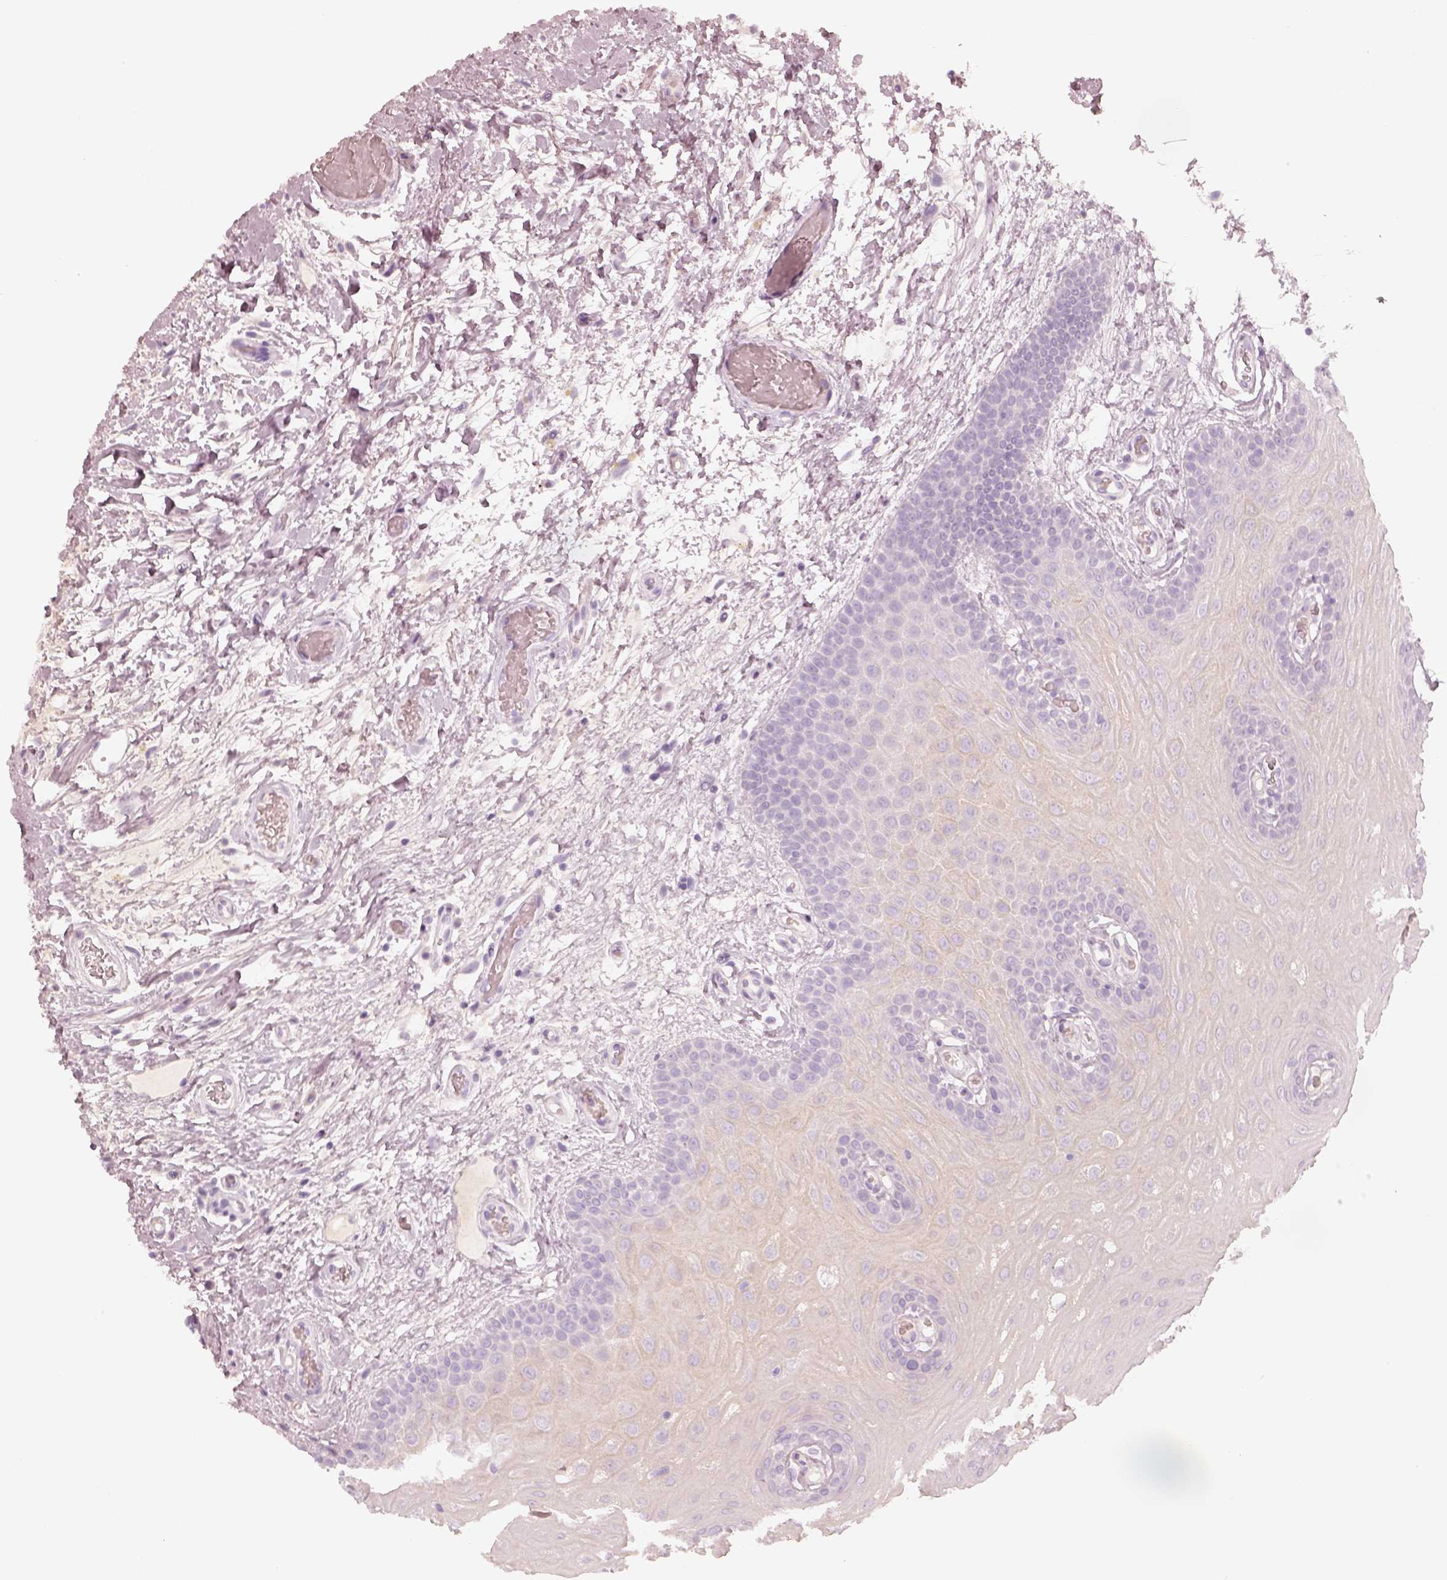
{"staining": {"intensity": "negative", "quantity": "none", "location": "none"}, "tissue": "oral mucosa", "cell_type": "Squamous epithelial cells", "image_type": "normal", "snomed": [{"axis": "morphology", "description": "Normal tissue, NOS"}, {"axis": "morphology", "description": "Squamous cell carcinoma, NOS"}, {"axis": "topography", "description": "Oral tissue"}, {"axis": "topography", "description": "Head-Neck"}], "caption": "The image exhibits no staining of squamous epithelial cells in normal oral mucosa.", "gene": "KRT82", "patient": {"sex": "male", "age": 78}}